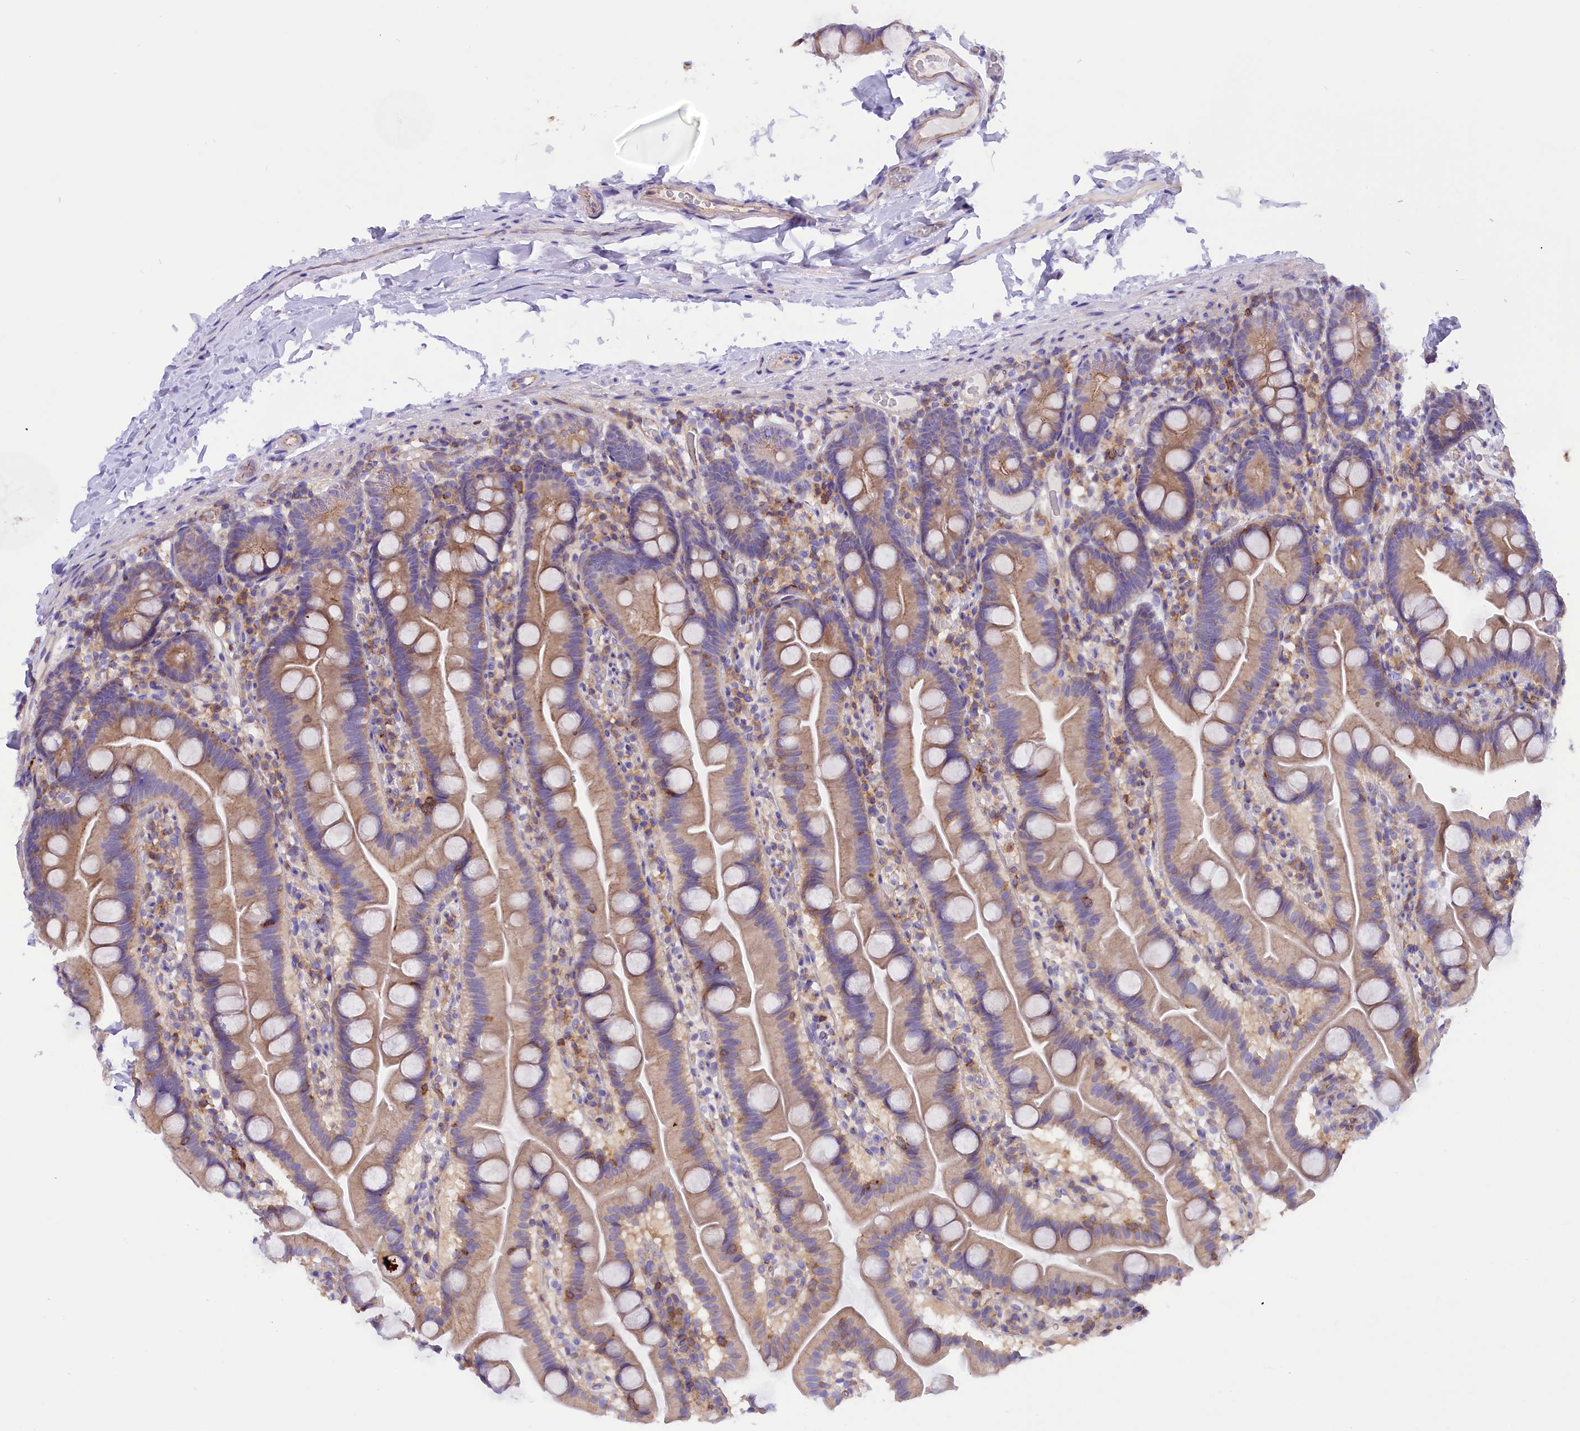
{"staining": {"intensity": "weak", "quantity": "25%-75%", "location": "cytoplasmic/membranous"}, "tissue": "small intestine", "cell_type": "Glandular cells", "image_type": "normal", "snomed": [{"axis": "morphology", "description": "Normal tissue, NOS"}, {"axis": "topography", "description": "Small intestine"}], "caption": "Immunohistochemical staining of unremarkable small intestine displays 25%-75% levels of weak cytoplasmic/membranous protein positivity in approximately 25%-75% of glandular cells.", "gene": "FAM193A", "patient": {"sex": "female", "age": 68}}